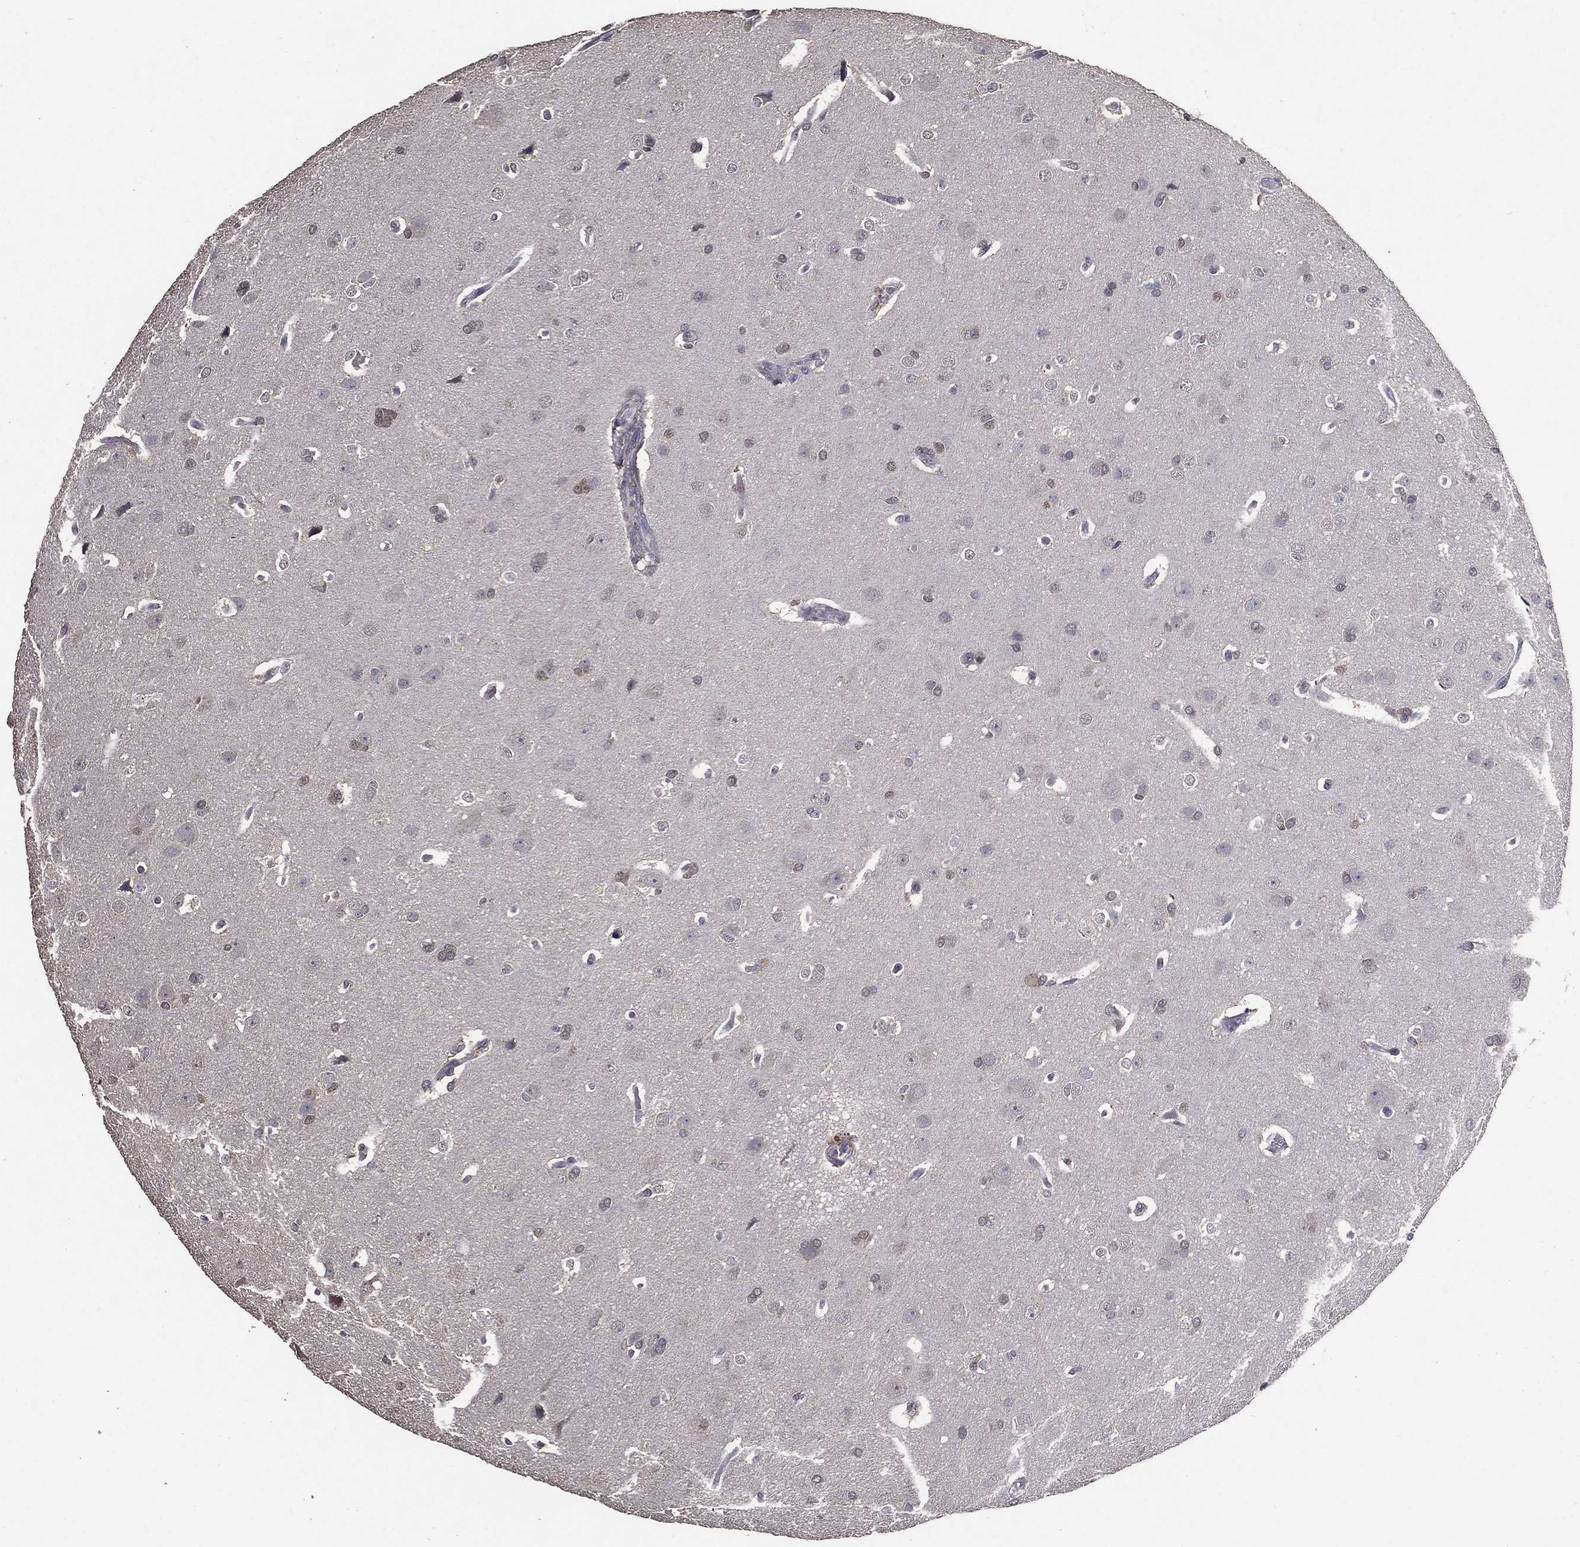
{"staining": {"intensity": "negative", "quantity": "none", "location": "none"}, "tissue": "glioma", "cell_type": "Tumor cells", "image_type": "cancer", "snomed": [{"axis": "morphology", "description": "Glioma, malignant, Low grade"}, {"axis": "topography", "description": "Brain"}], "caption": "Micrograph shows no protein positivity in tumor cells of low-grade glioma (malignant) tissue. Brightfield microscopy of IHC stained with DAB (brown) and hematoxylin (blue), captured at high magnification.", "gene": "GPR183", "patient": {"sex": "female", "age": 32}}